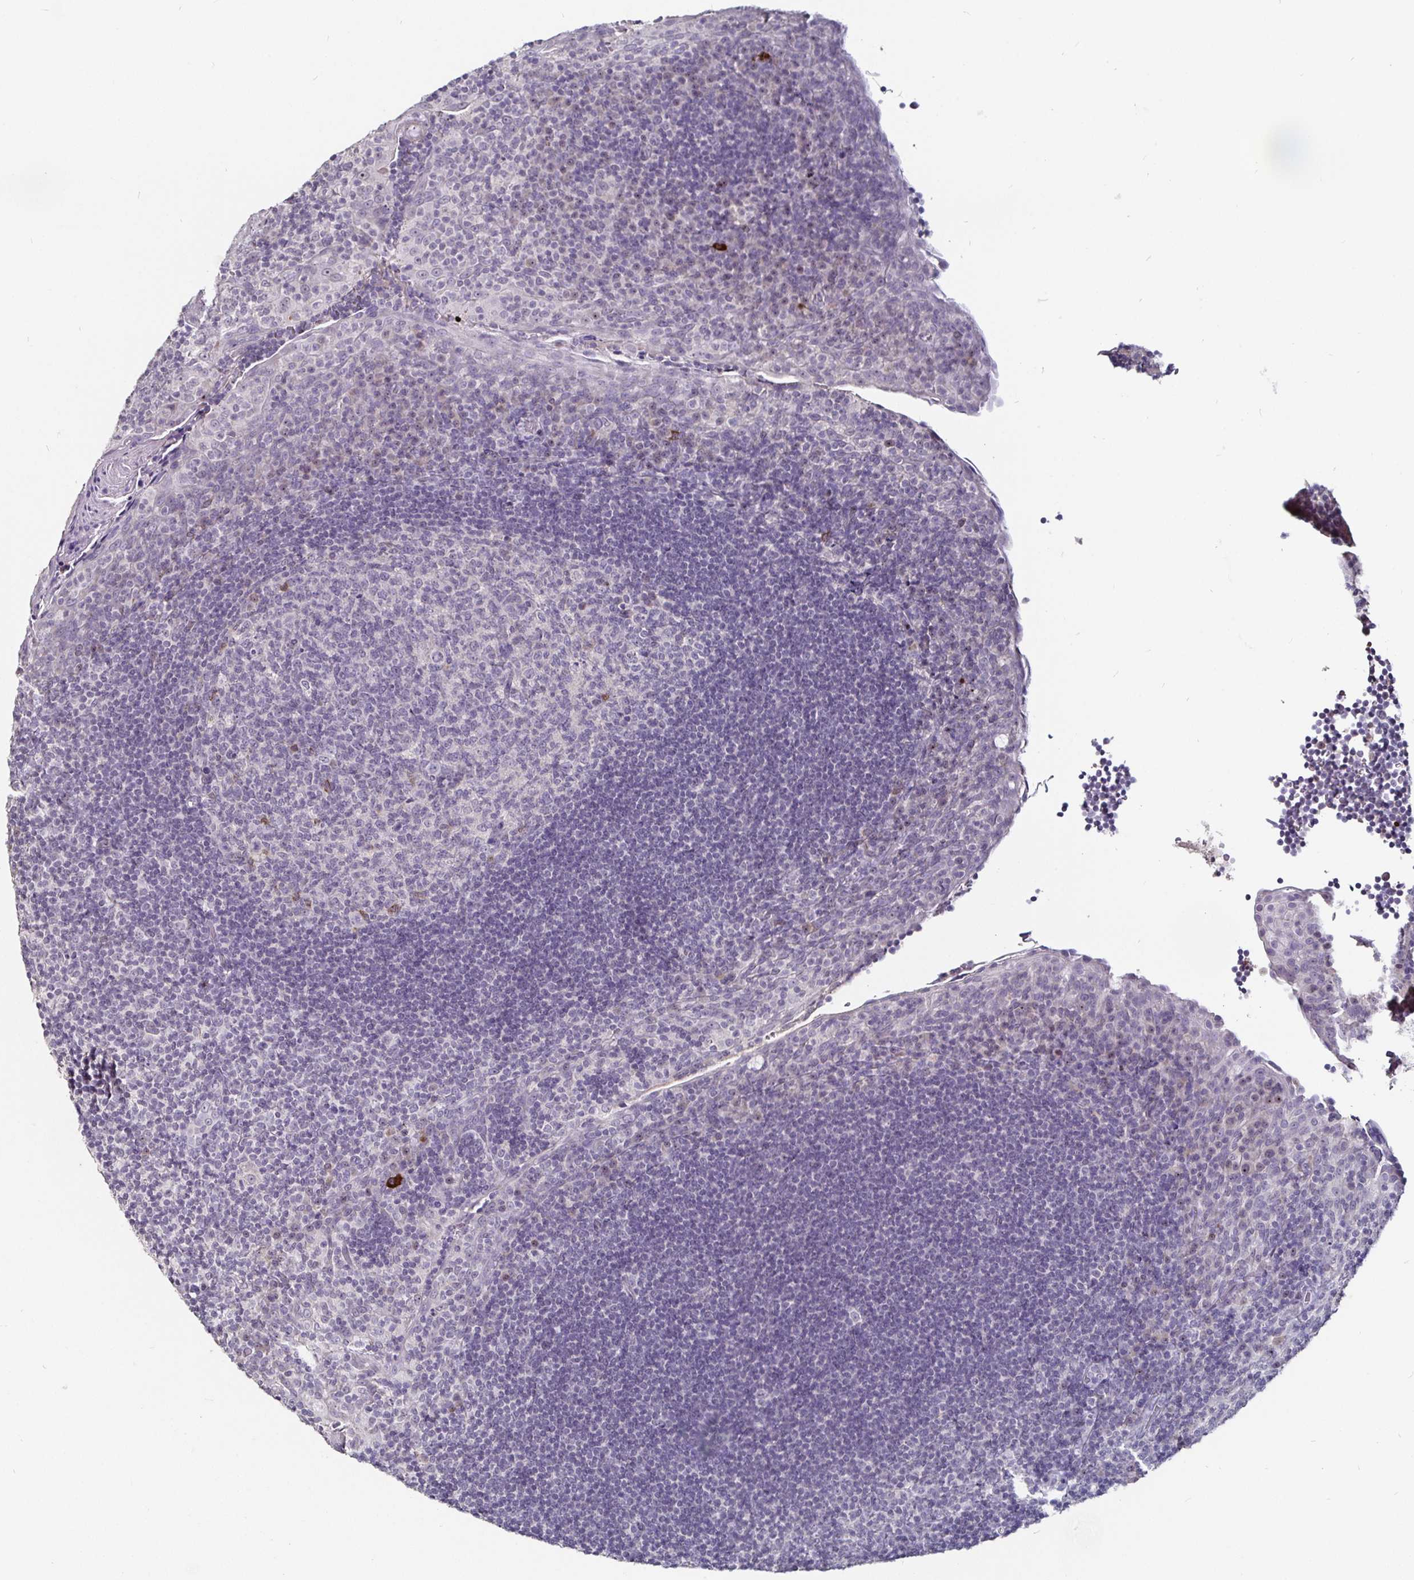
{"staining": {"intensity": "negative", "quantity": "none", "location": "none"}, "tissue": "tonsil", "cell_type": "Germinal center cells", "image_type": "normal", "snomed": [{"axis": "morphology", "description": "Normal tissue, NOS"}, {"axis": "topography", "description": "Tonsil"}], "caption": "The IHC micrograph has no significant staining in germinal center cells of tonsil. Nuclei are stained in blue.", "gene": "FAIM2", "patient": {"sex": "male", "age": 17}}